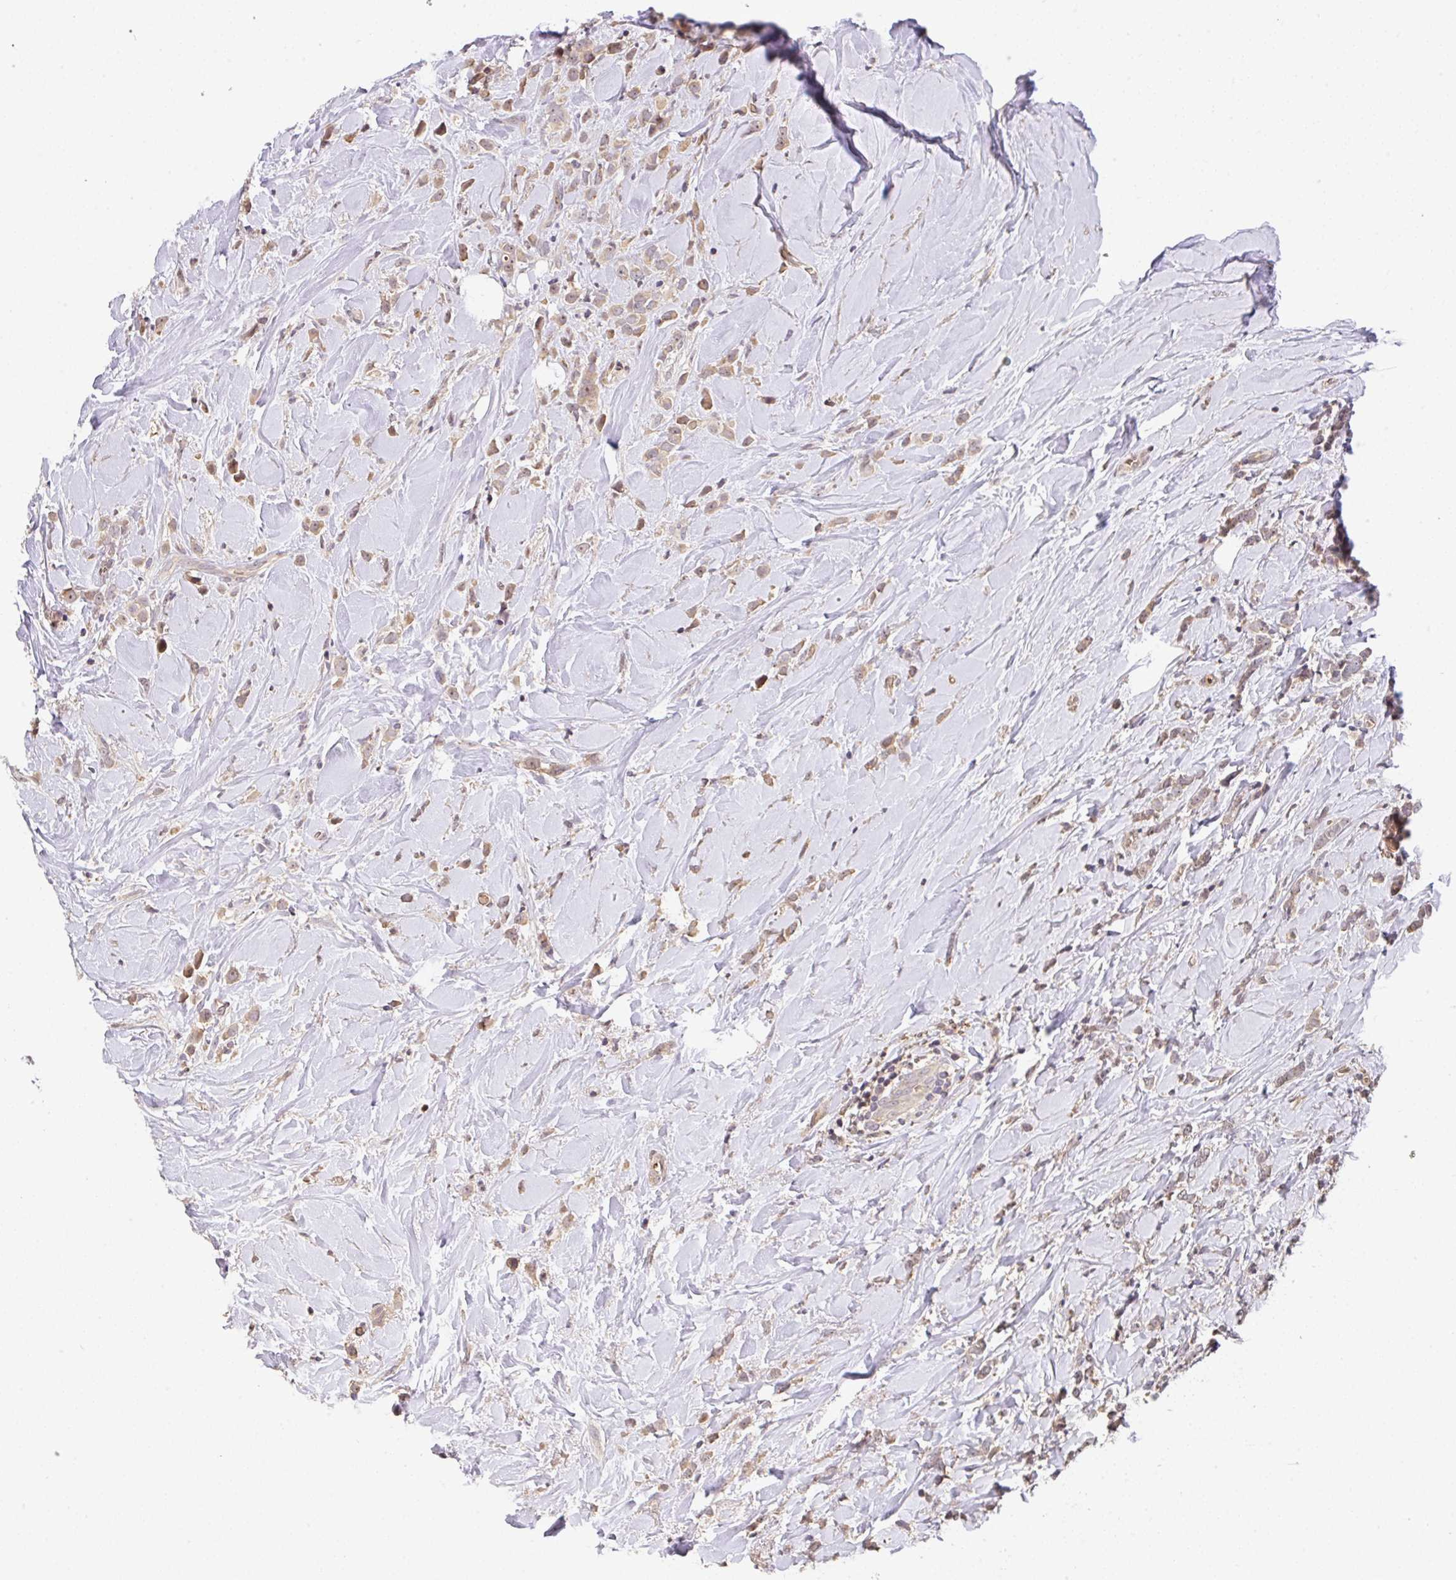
{"staining": {"intensity": "weak", "quantity": ">75%", "location": "cytoplasmic/membranous"}, "tissue": "breast cancer", "cell_type": "Tumor cells", "image_type": "cancer", "snomed": [{"axis": "morphology", "description": "Duct carcinoma"}, {"axis": "topography", "description": "Breast"}], "caption": "The immunohistochemical stain highlights weak cytoplasmic/membranous staining in tumor cells of breast cancer tissue. The protein is shown in brown color, while the nuclei are stained blue.", "gene": "C1QTNF9B", "patient": {"sex": "female", "age": 80}}